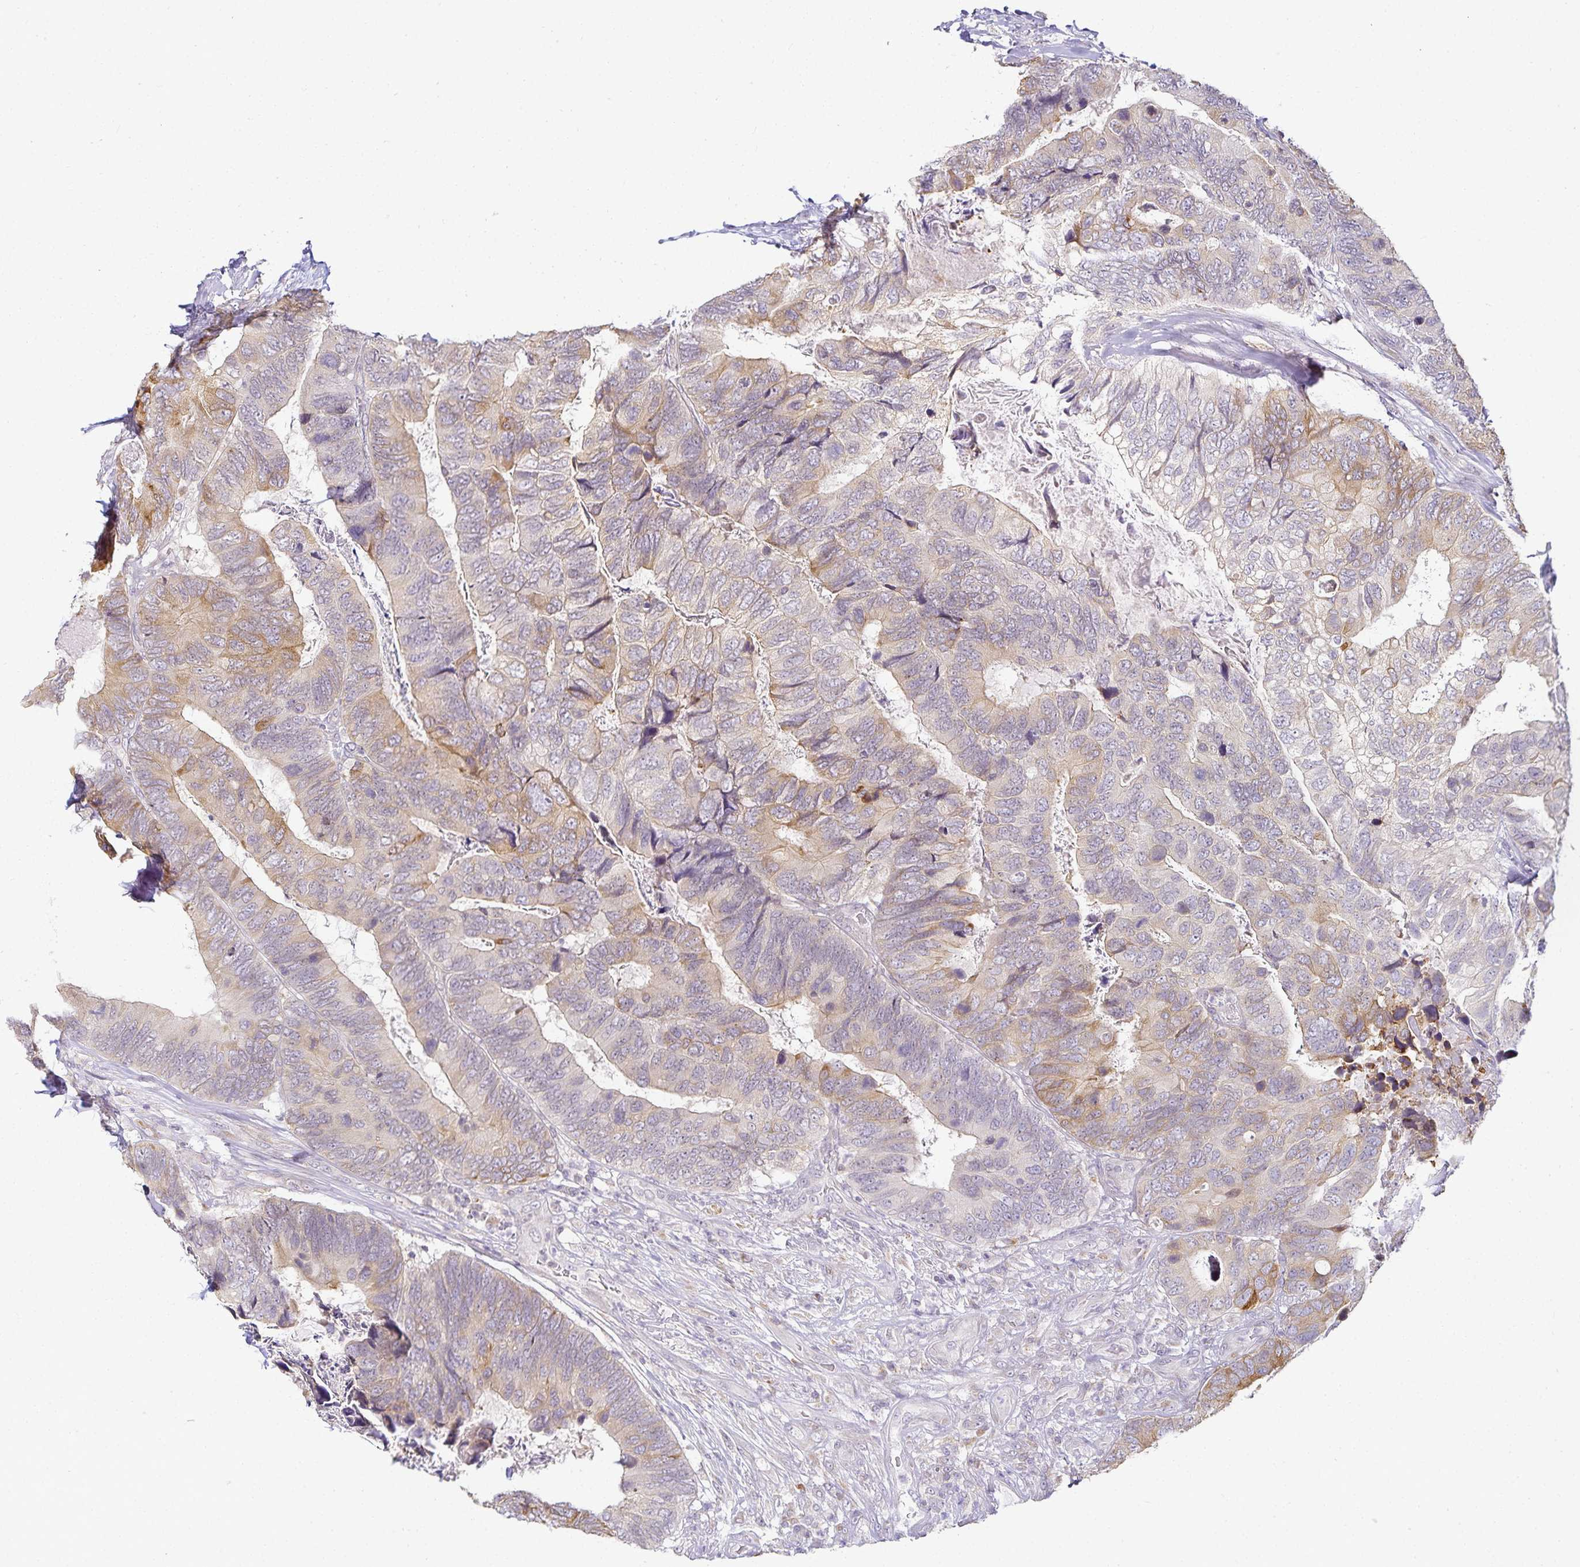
{"staining": {"intensity": "weak", "quantity": "25%-75%", "location": "cytoplasmic/membranous"}, "tissue": "breast cancer", "cell_type": "Tumor cells", "image_type": "cancer", "snomed": [{"axis": "morphology", "description": "Lobular carcinoma"}, {"axis": "topography", "description": "Breast"}], "caption": "The photomicrograph demonstrates immunohistochemical staining of breast cancer. There is weak cytoplasmic/membranous positivity is present in about 25%-75% of tumor cells.", "gene": "GP2", "patient": {"sex": "female", "age": 59}}